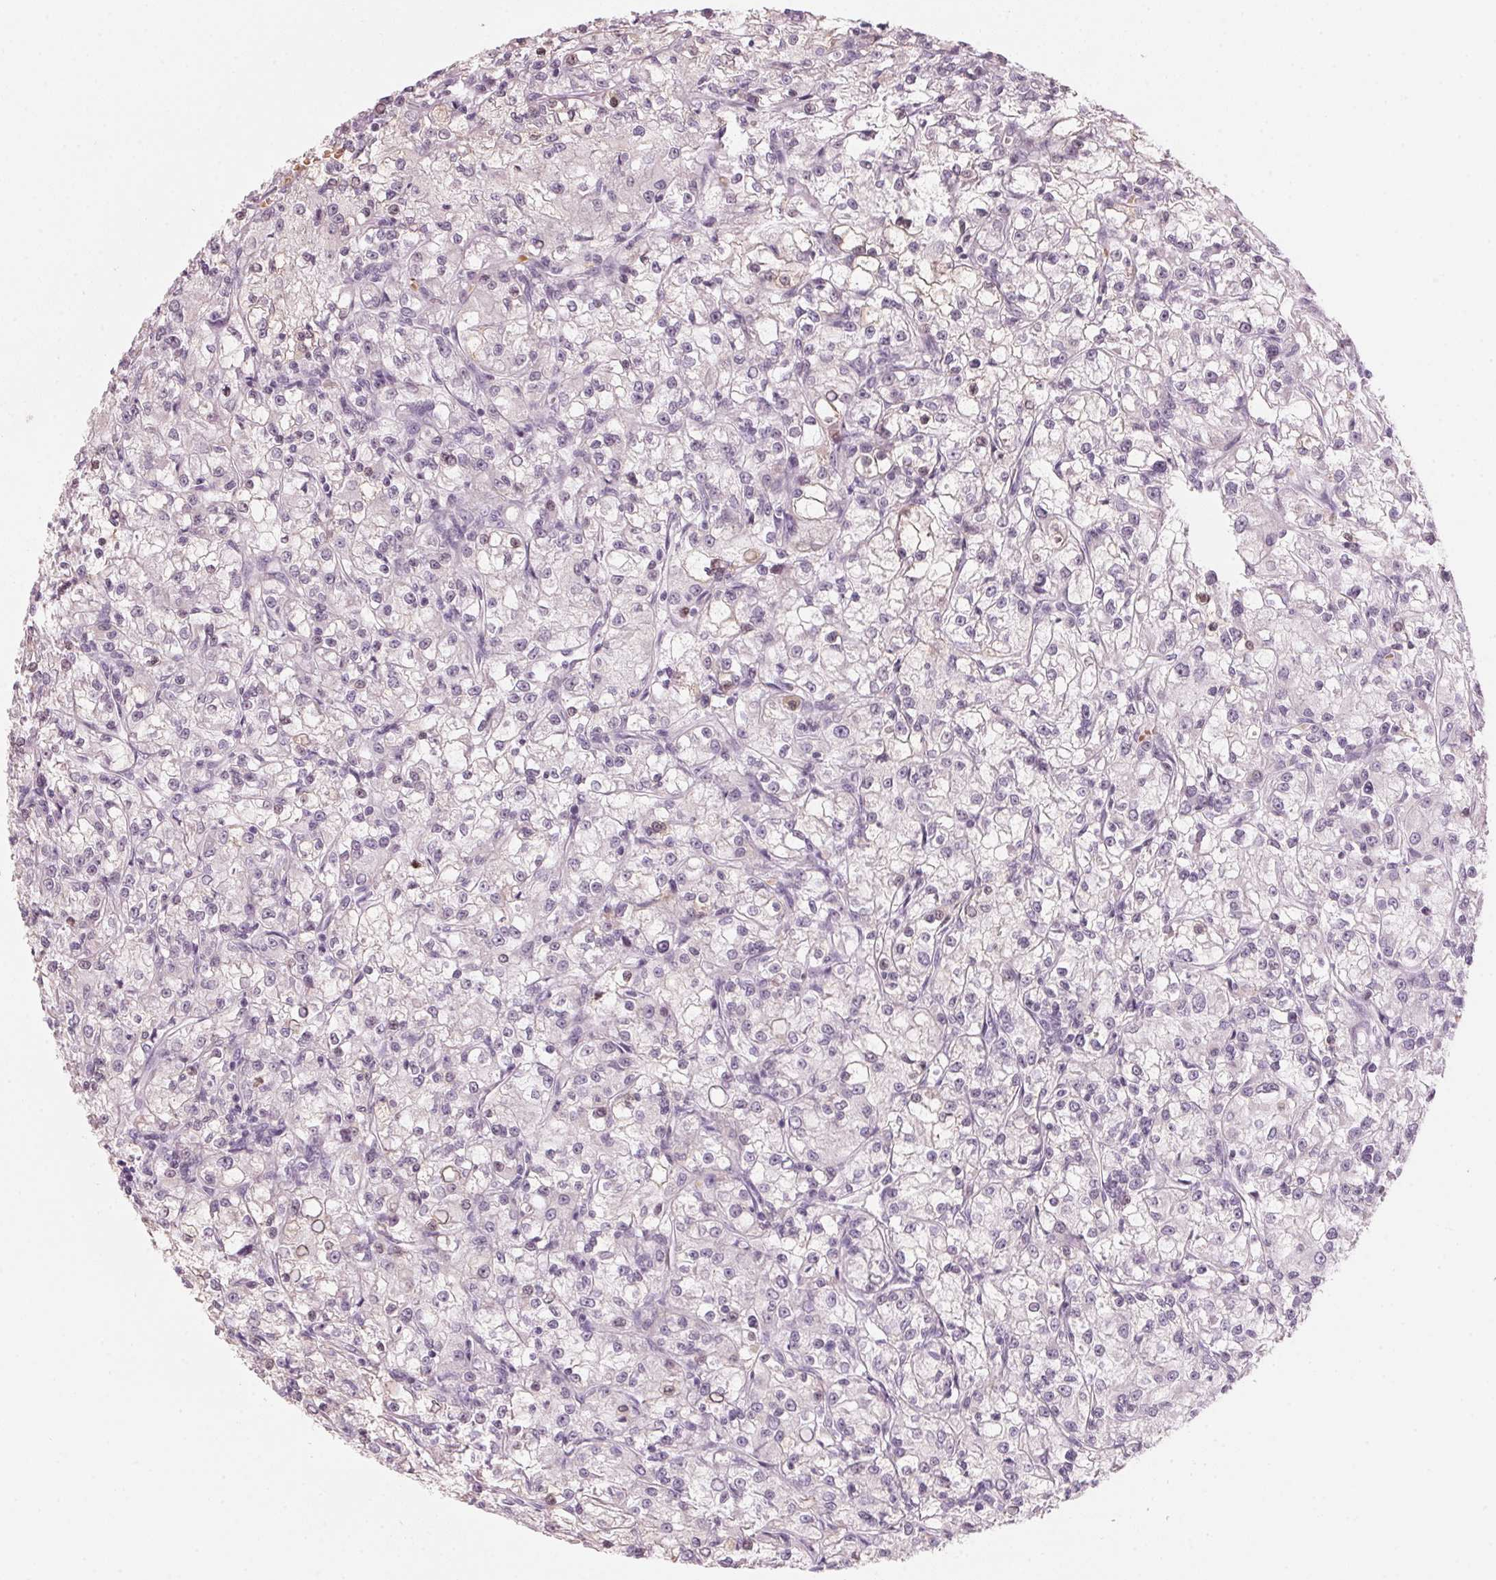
{"staining": {"intensity": "negative", "quantity": "none", "location": "none"}, "tissue": "renal cancer", "cell_type": "Tumor cells", "image_type": "cancer", "snomed": [{"axis": "morphology", "description": "Adenocarcinoma, NOS"}, {"axis": "topography", "description": "Kidney"}], "caption": "Renal cancer (adenocarcinoma) was stained to show a protein in brown. There is no significant positivity in tumor cells. (Brightfield microscopy of DAB (3,3'-diaminobenzidine) immunohistochemistry at high magnification).", "gene": "DNTTIP2", "patient": {"sex": "female", "age": 59}}